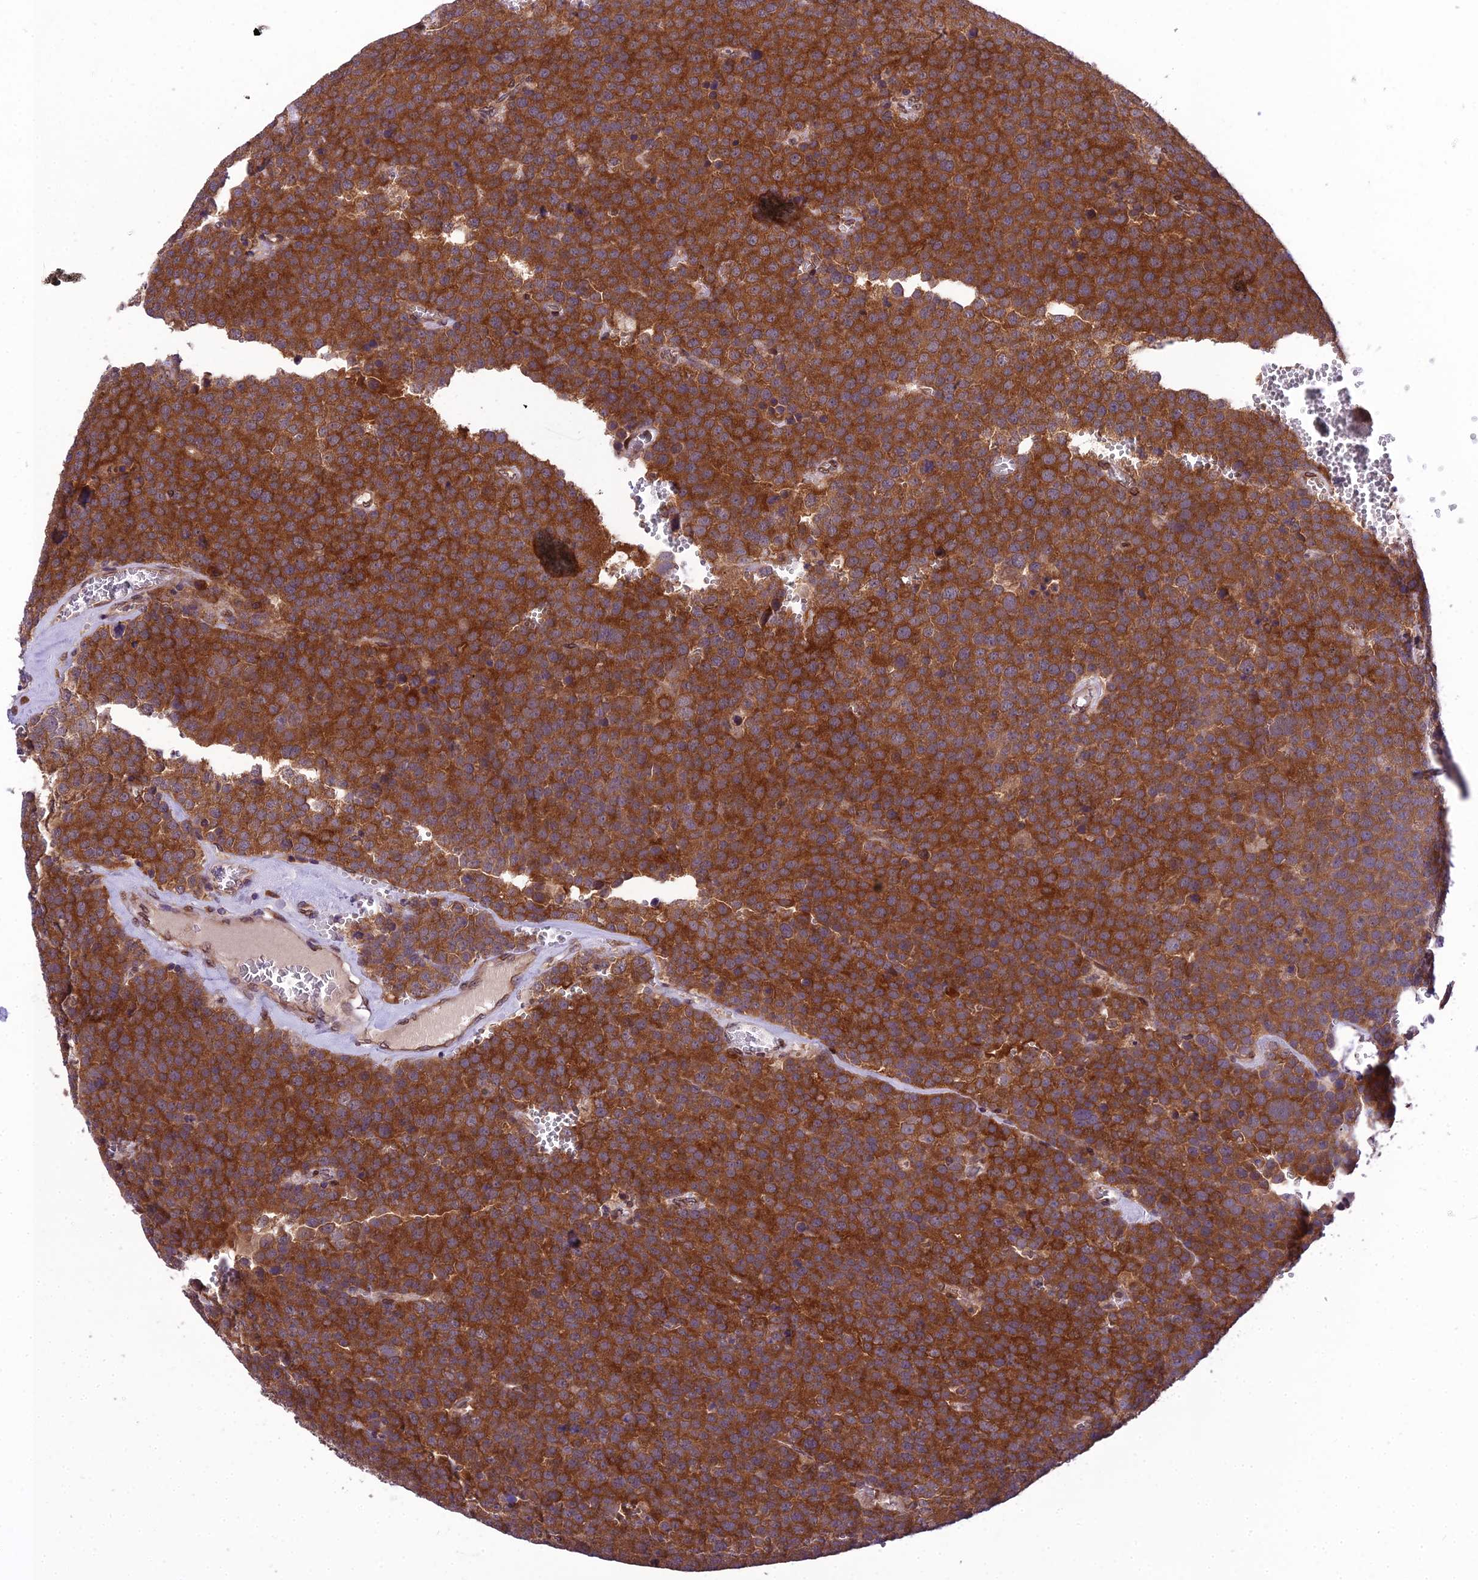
{"staining": {"intensity": "strong", "quantity": ">75%", "location": "cytoplasmic/membranous"}, "tissue": "testis cancer", "cell_type": "Tumor cells", "image_type": "cancer", "snomed": [{"axis": "morphology", "description": "Normal tissue, NOS"}, {"axis": "morphology", "description": "Seminoma, NOS"}, {"axis": "topography", "description": "Testis"}], "caption": "A high amount of strong cytoplasmic/membranous staining is identified in approximately >75% of tumor cells in testis seminoma tissue. (IHC, brightfield microscopy, high magnification).", "gene": "DHCR7", "patient": {"sex": "male", "age": 71}}